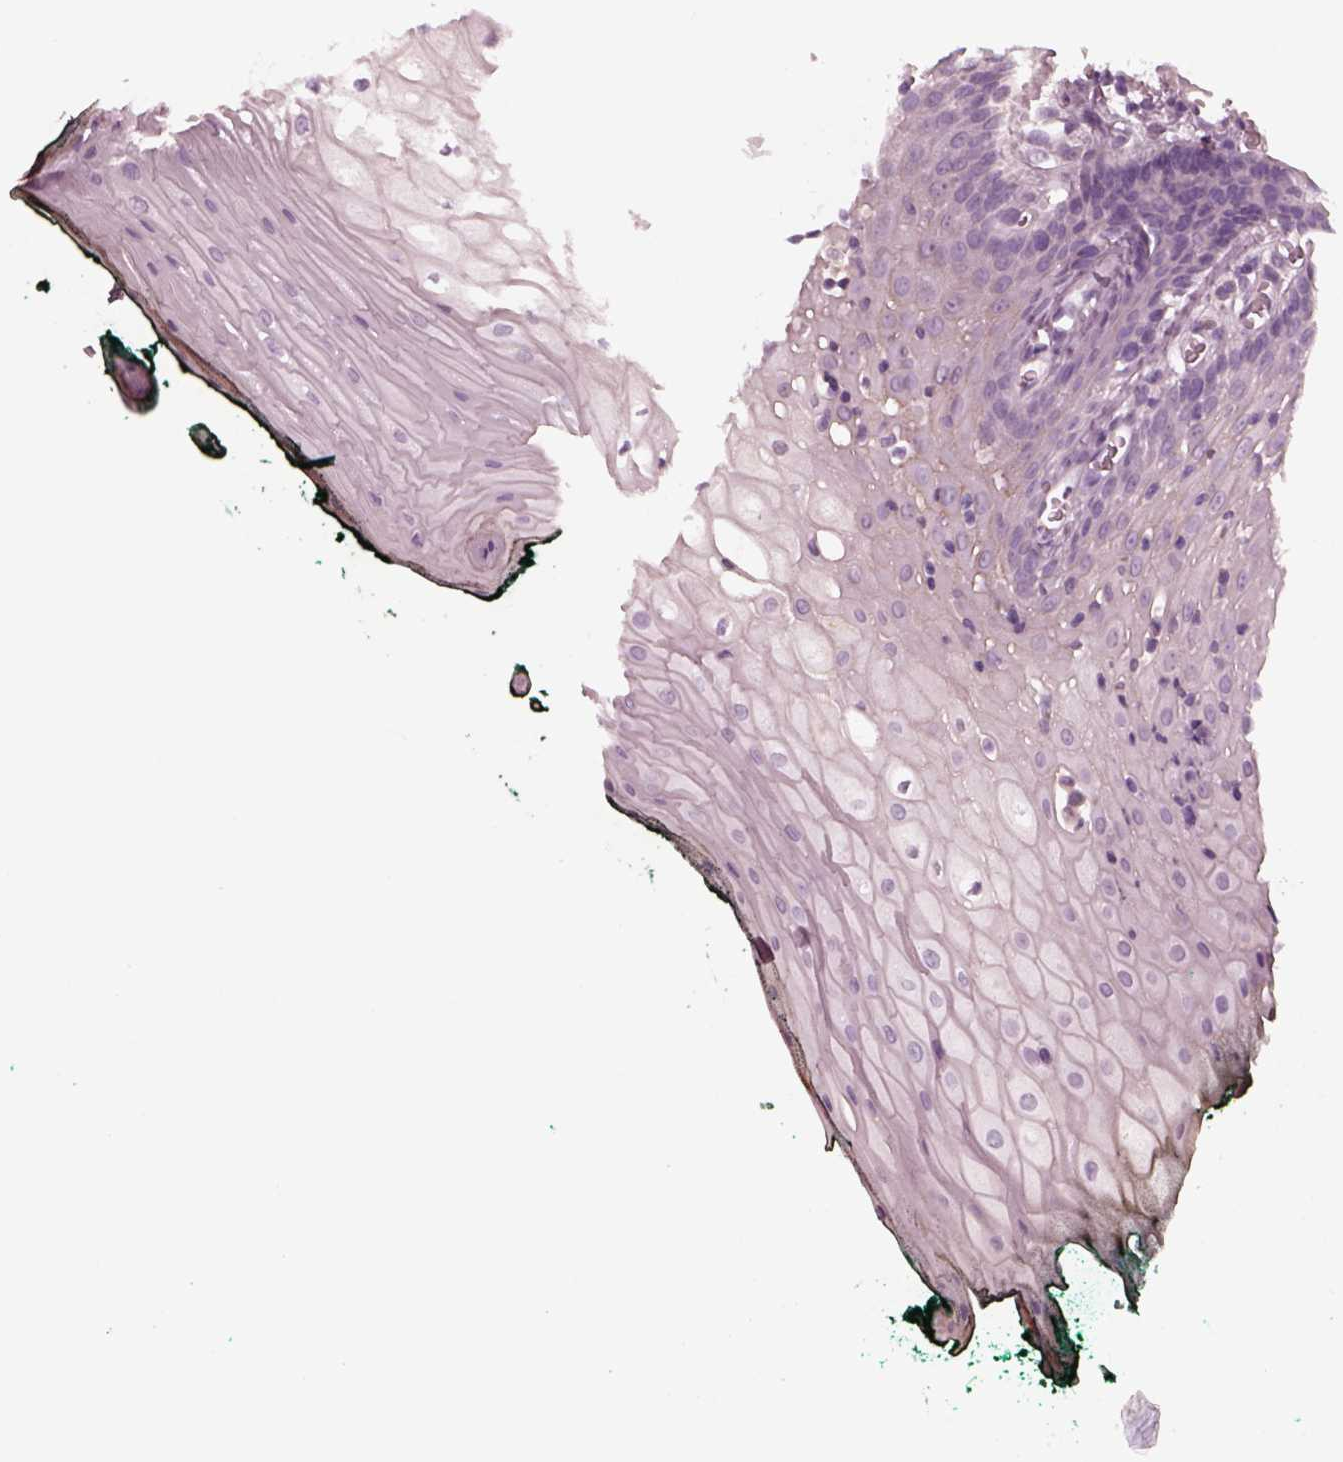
{"staining": {"intensity": "weak", "quantity": "<25%", "location": "cytoplasmic/membranous"}, "tissue": "oral mucosa", "cell_type": "Squamous epithelial cells", "image_type": "normal", "snomed": [{"axis": "morphology", "description": "Normal tissue, NOS"}, {"axis": "topography", "description": "Oral tissue"}, {"axis": "topography", "description": "Head-Neck"}], "caption": "IHC micrograph of unremarkable oral mucosa stained for a protein (brown), which displays no staining in squamous epithelial cells.", "gene": "YY2", "patient": {"sex": "female", "age": 68}}